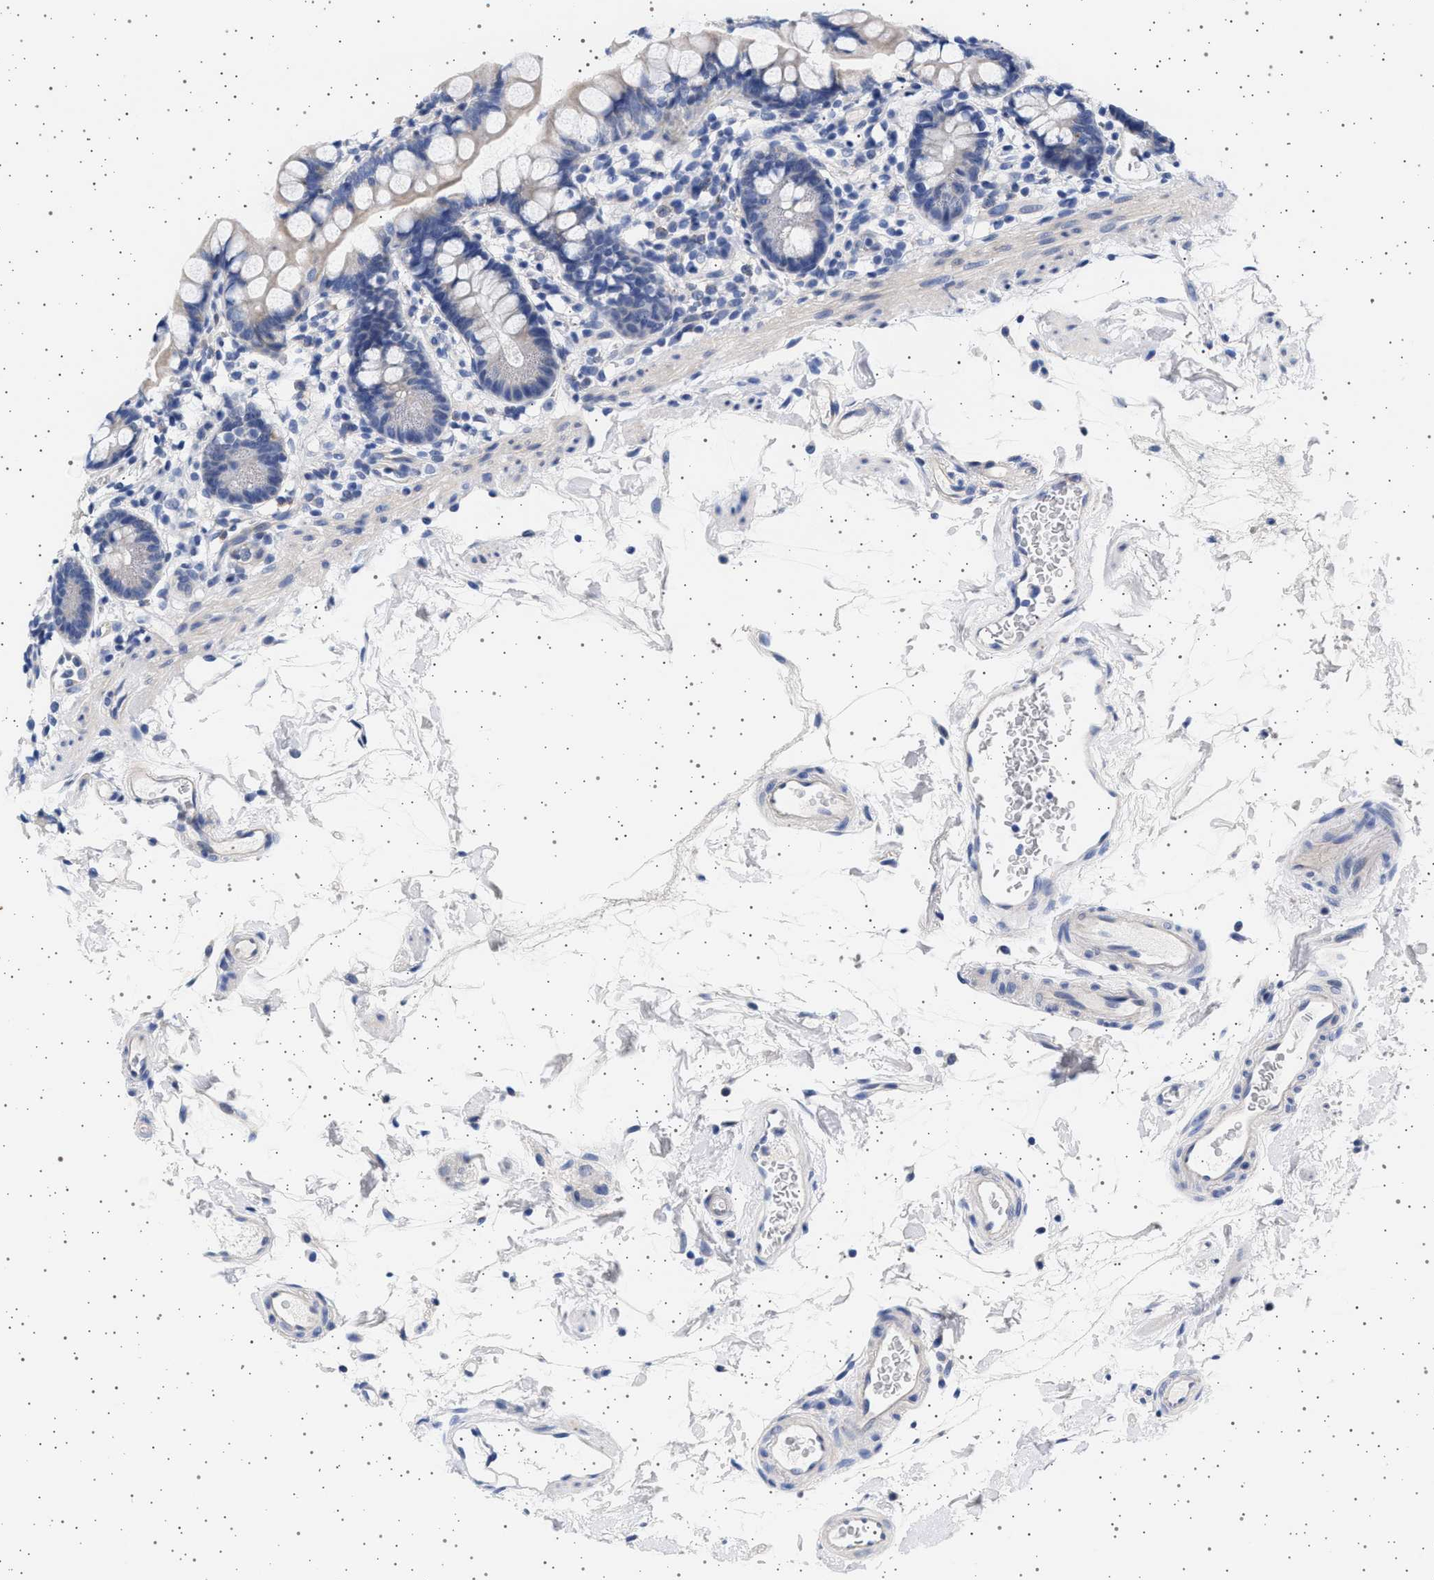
{"staining": {"intensity": "negative", "quantity": "none", "location": "none"}, "tissue": "small intestine", "cell_type": "Glandular cells", "image_type": "normal", "snomed": [{"axis": "morphology", "description": "Normal tissue, NOS"}, {"axis": "topography", "description": "Small intestine"}], "caption": "An immunohistochemistry micrograph of benign small intestine is shown. There is no staining in glandular cells of small intestine. The staining is performed using DAB brown chromogen with nuclei counter-stained in using hematoxylin.", "gene": "TRMT10B", "patient": {"sex": "female", "age": 84}}